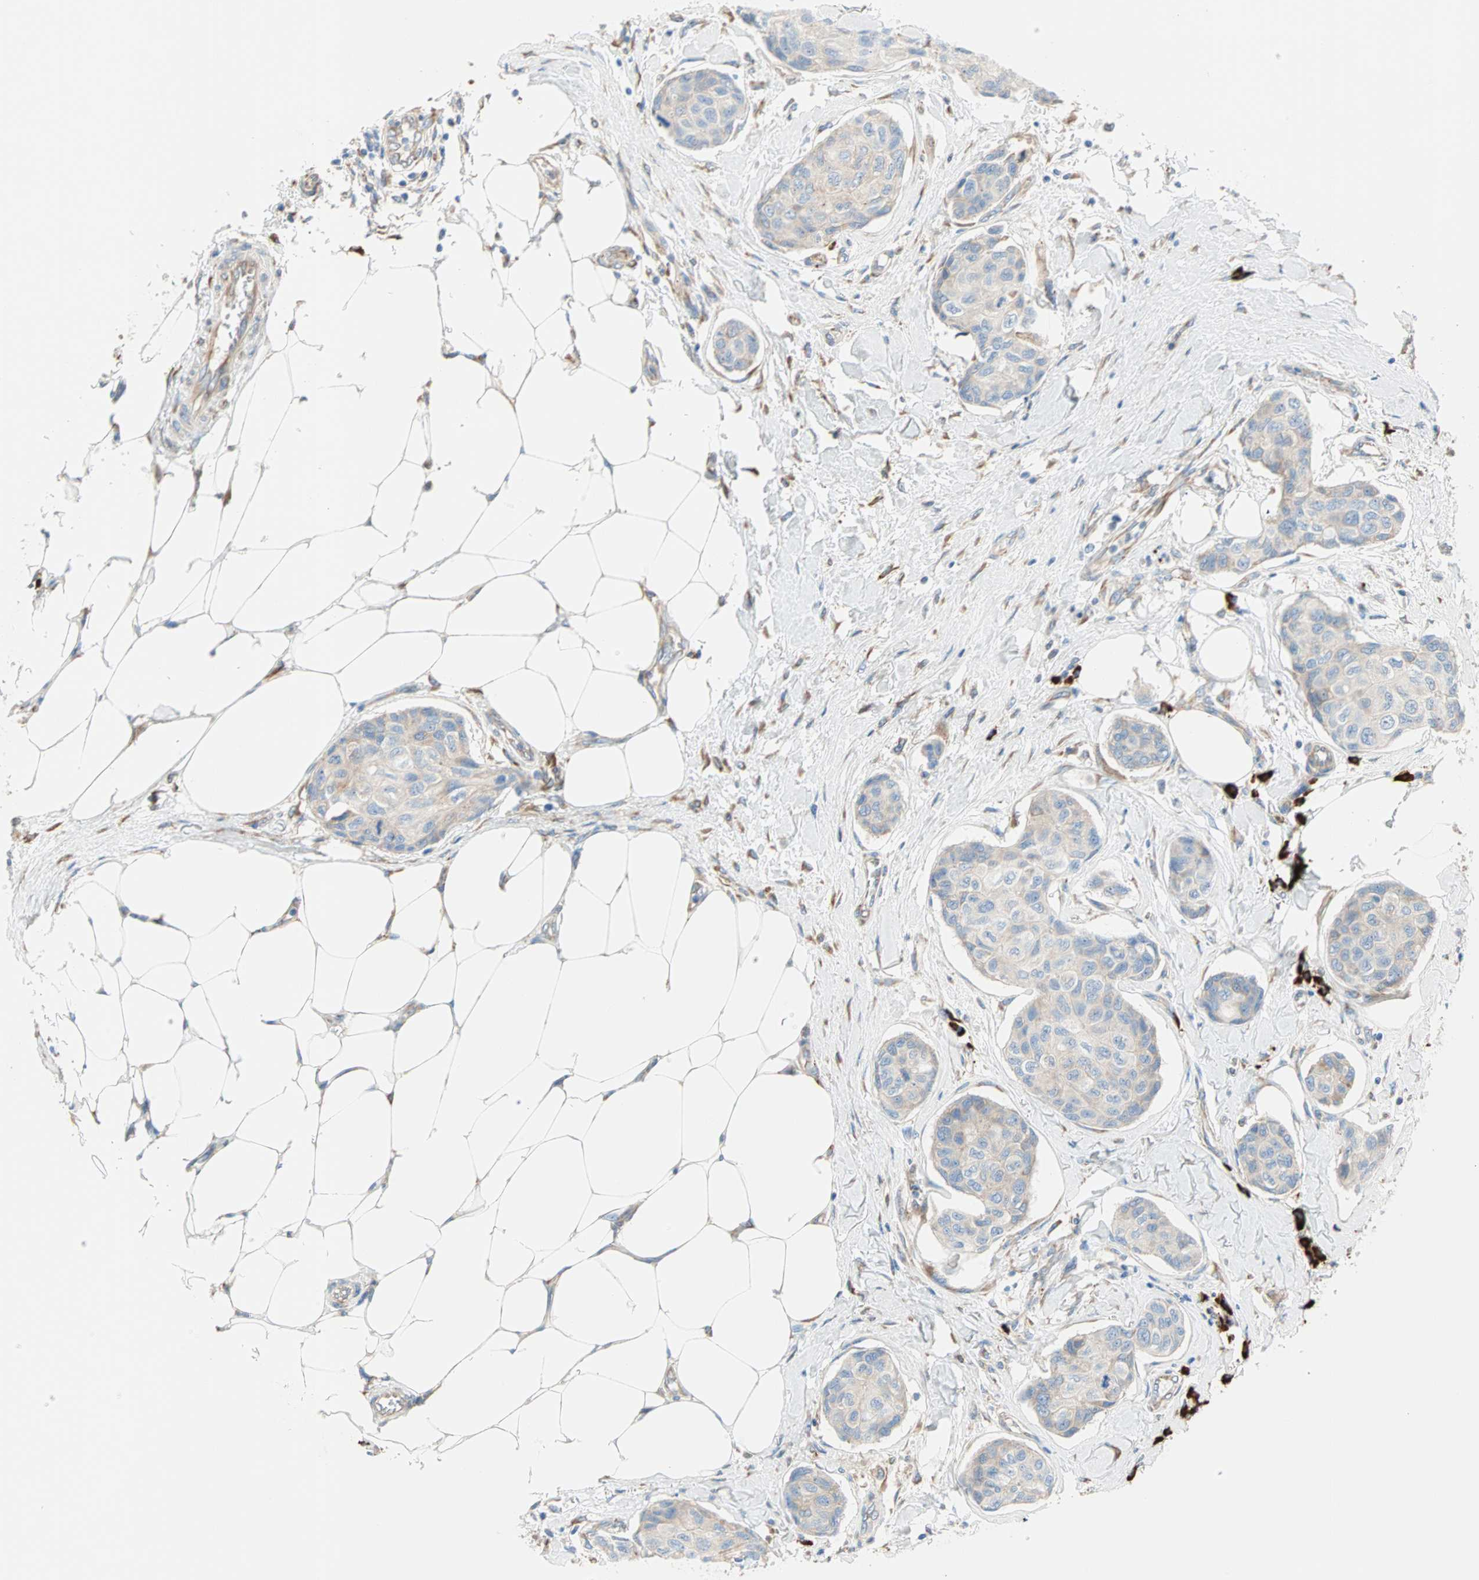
{"staining": {"intensity": "weak", "quantity": "25%-75%", "location": "cytoplasmic/membranous"}, "tissue": "breast cancer", "cell_type": "Tumor cells", "image_type": "cancer", "snomed": [{"axis": "morphology", "description": "Duct carcinoma"}, {"axis": "topography", "description": "Breast"}], "caption": "Protein analysis of breast cancer (infiltrating ductal carcinoma) tissue displays weak cytoplasmic/membranous expression in approximately 25%-75% of tumor cells.", "gene": "PLCXD1", "patient": {"sex": "female", "age": 80}}